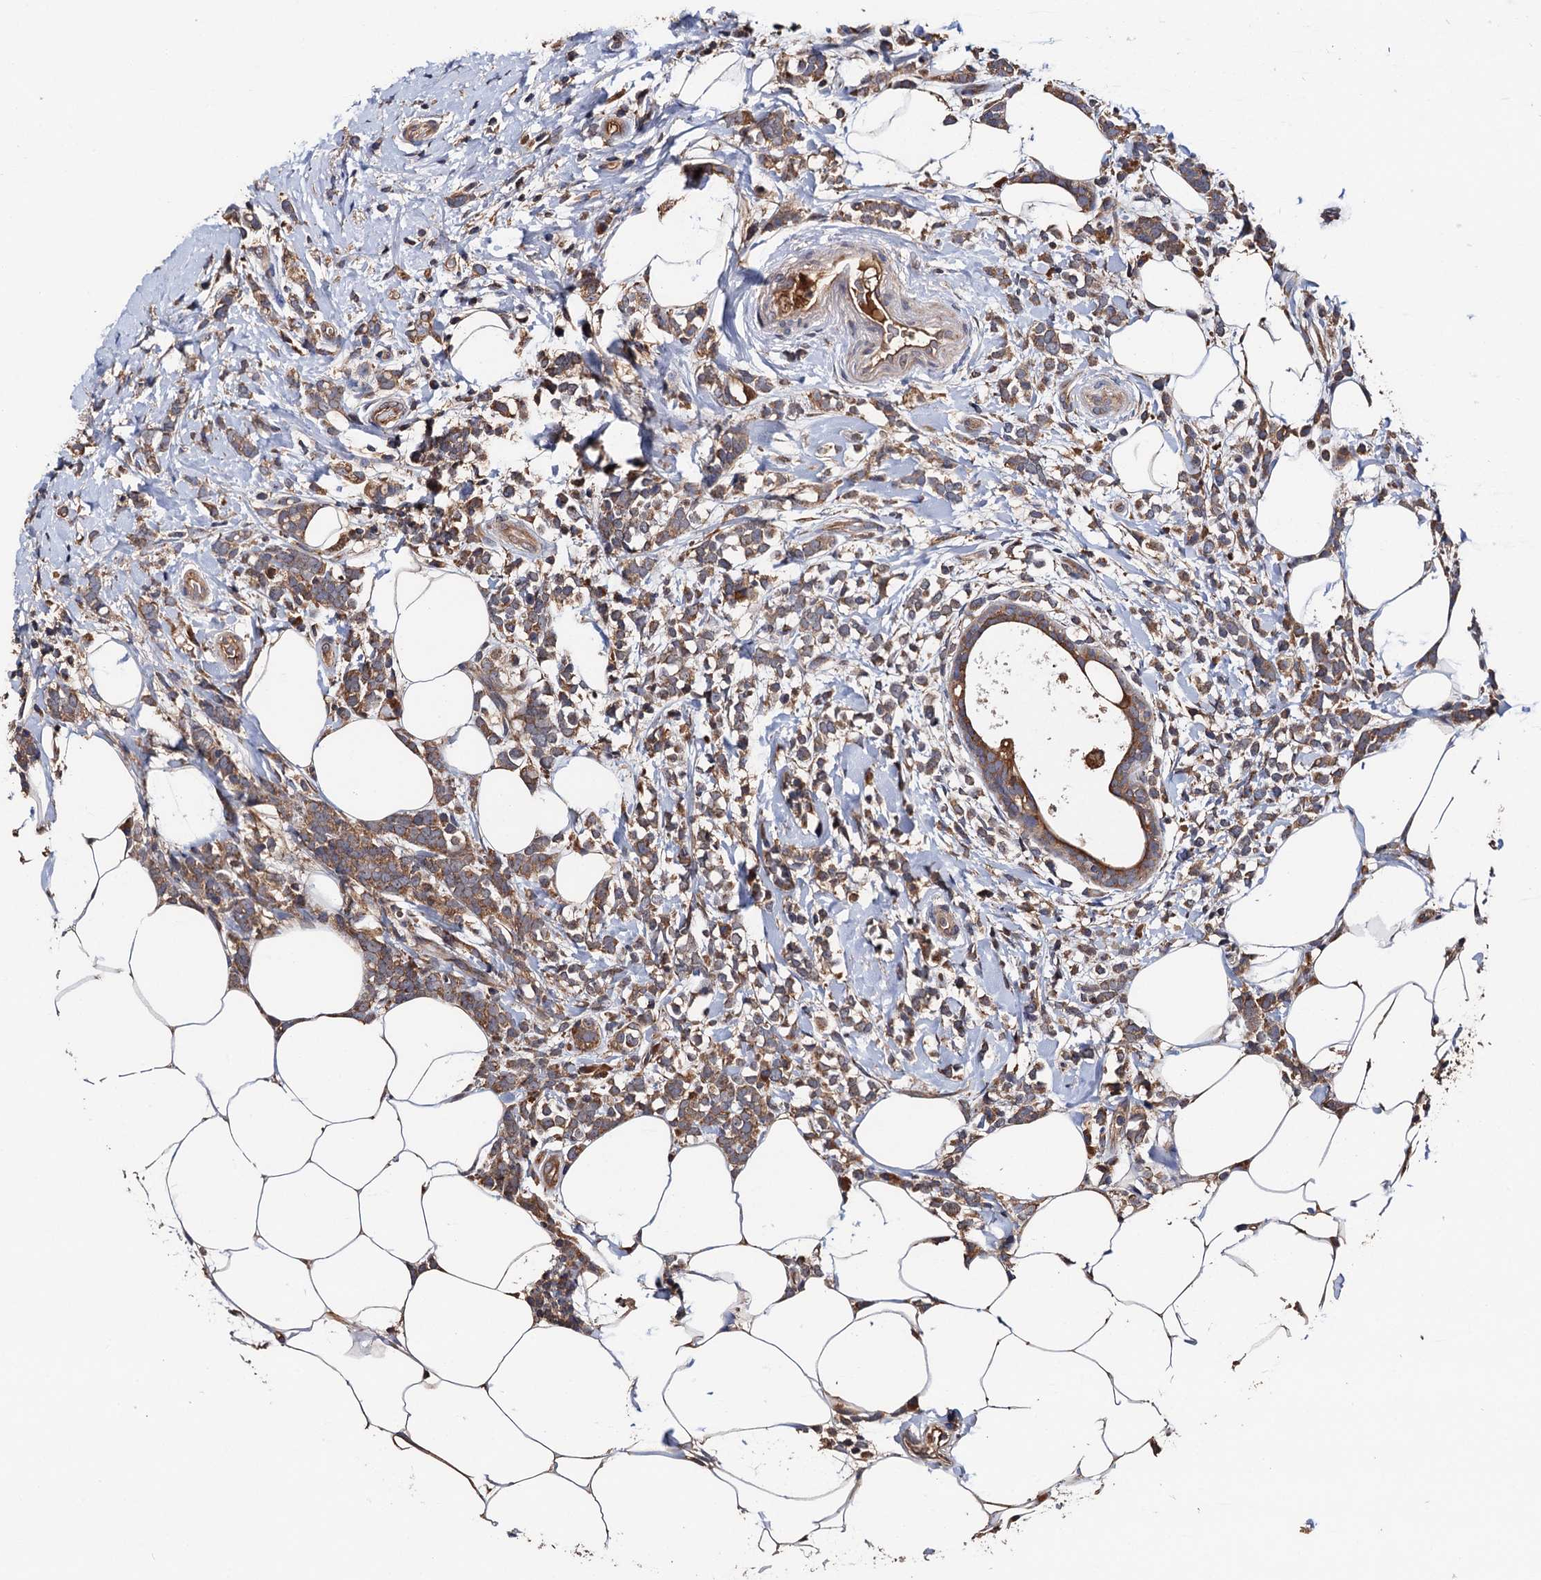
{"staining": {"intensity": "moderate", "quantity": ">75%", "location": "cytoplasmic/membranous"}, "tissue": "breast cancer", "cell_type": "Tumor cells", "image_type": "cancer", "snomed": [{"axis": "morphology", "description": "Lobular carcinoma"}, {"axis": "topography", "description": "Breast"}], "caption": "There is medium levels of moderate cytoplasmic/membranous positivity in tumor cells of breast cancer (lobular carcinoma), as demonstrated by immunohistochemical staining (brown color).", "gene": "RGS11", "patient": {"sex": "female", "age": 58}}